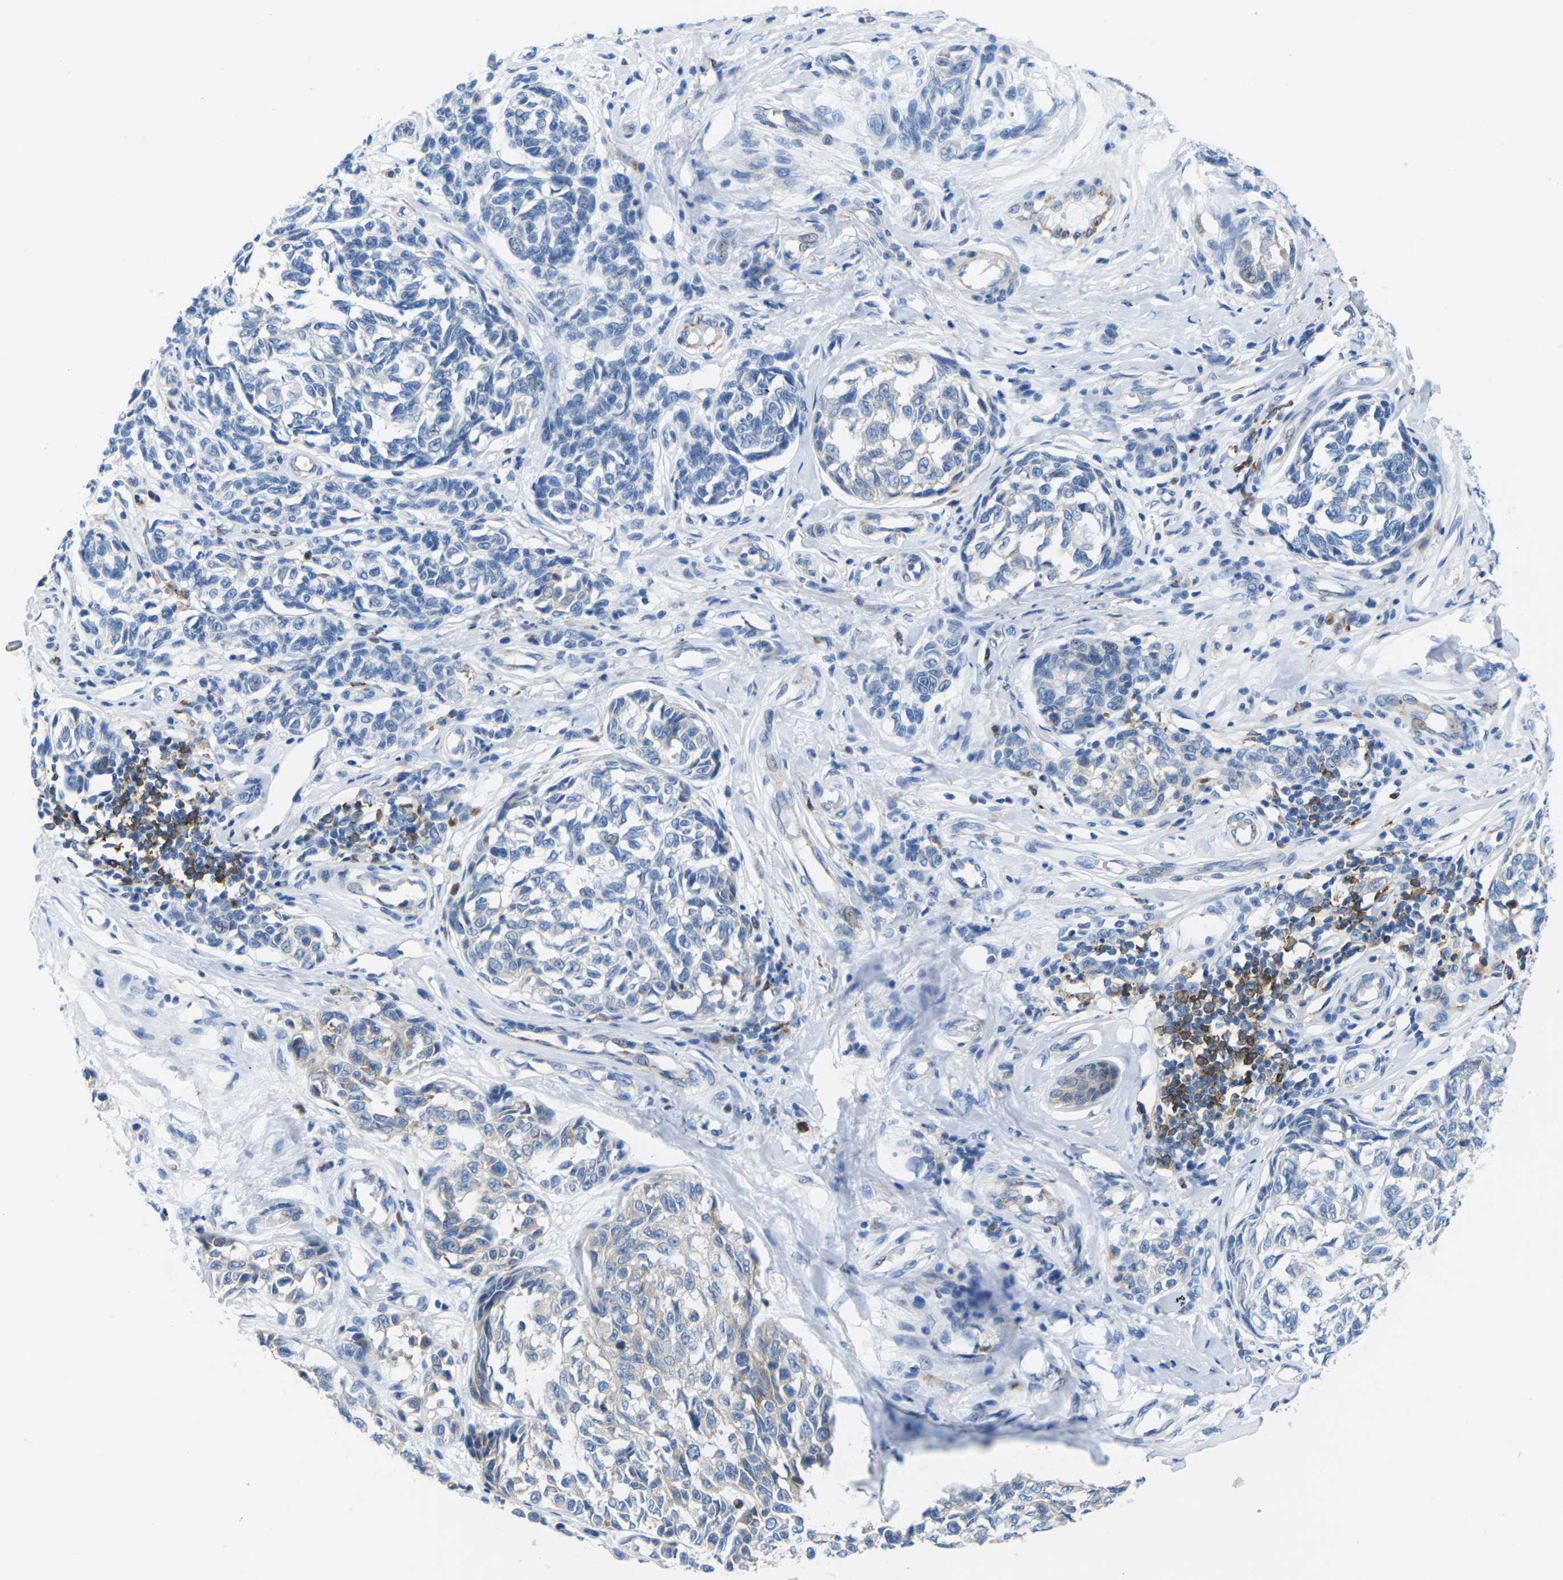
{"staining": {"intensity": "negative", "quantity": "none", "location": "none"}, "tissue": "melanoma", "cell_type": "Tumor cells", "image_type": "cancer", "snomed": [{"axis": "morphology", "description": "Malignant melanoma, NOS"}, {"axis": "topography", "description": "Skin"}], "caption": "IHC photomicrograph of neoplastic tissue: human melanoma stained with DAB (3,3'-diaminobenzidine) displays no significant protein expression in tumor cells. Brightfield microscopy of immunohistochemistry stained with DAB (3,3'-diaminobenzidine) (brown) and hematoxylin (blue), captured at high magnification.", "gene": "SYNGR2", "patient": {"sex": "female", "age": 64}}